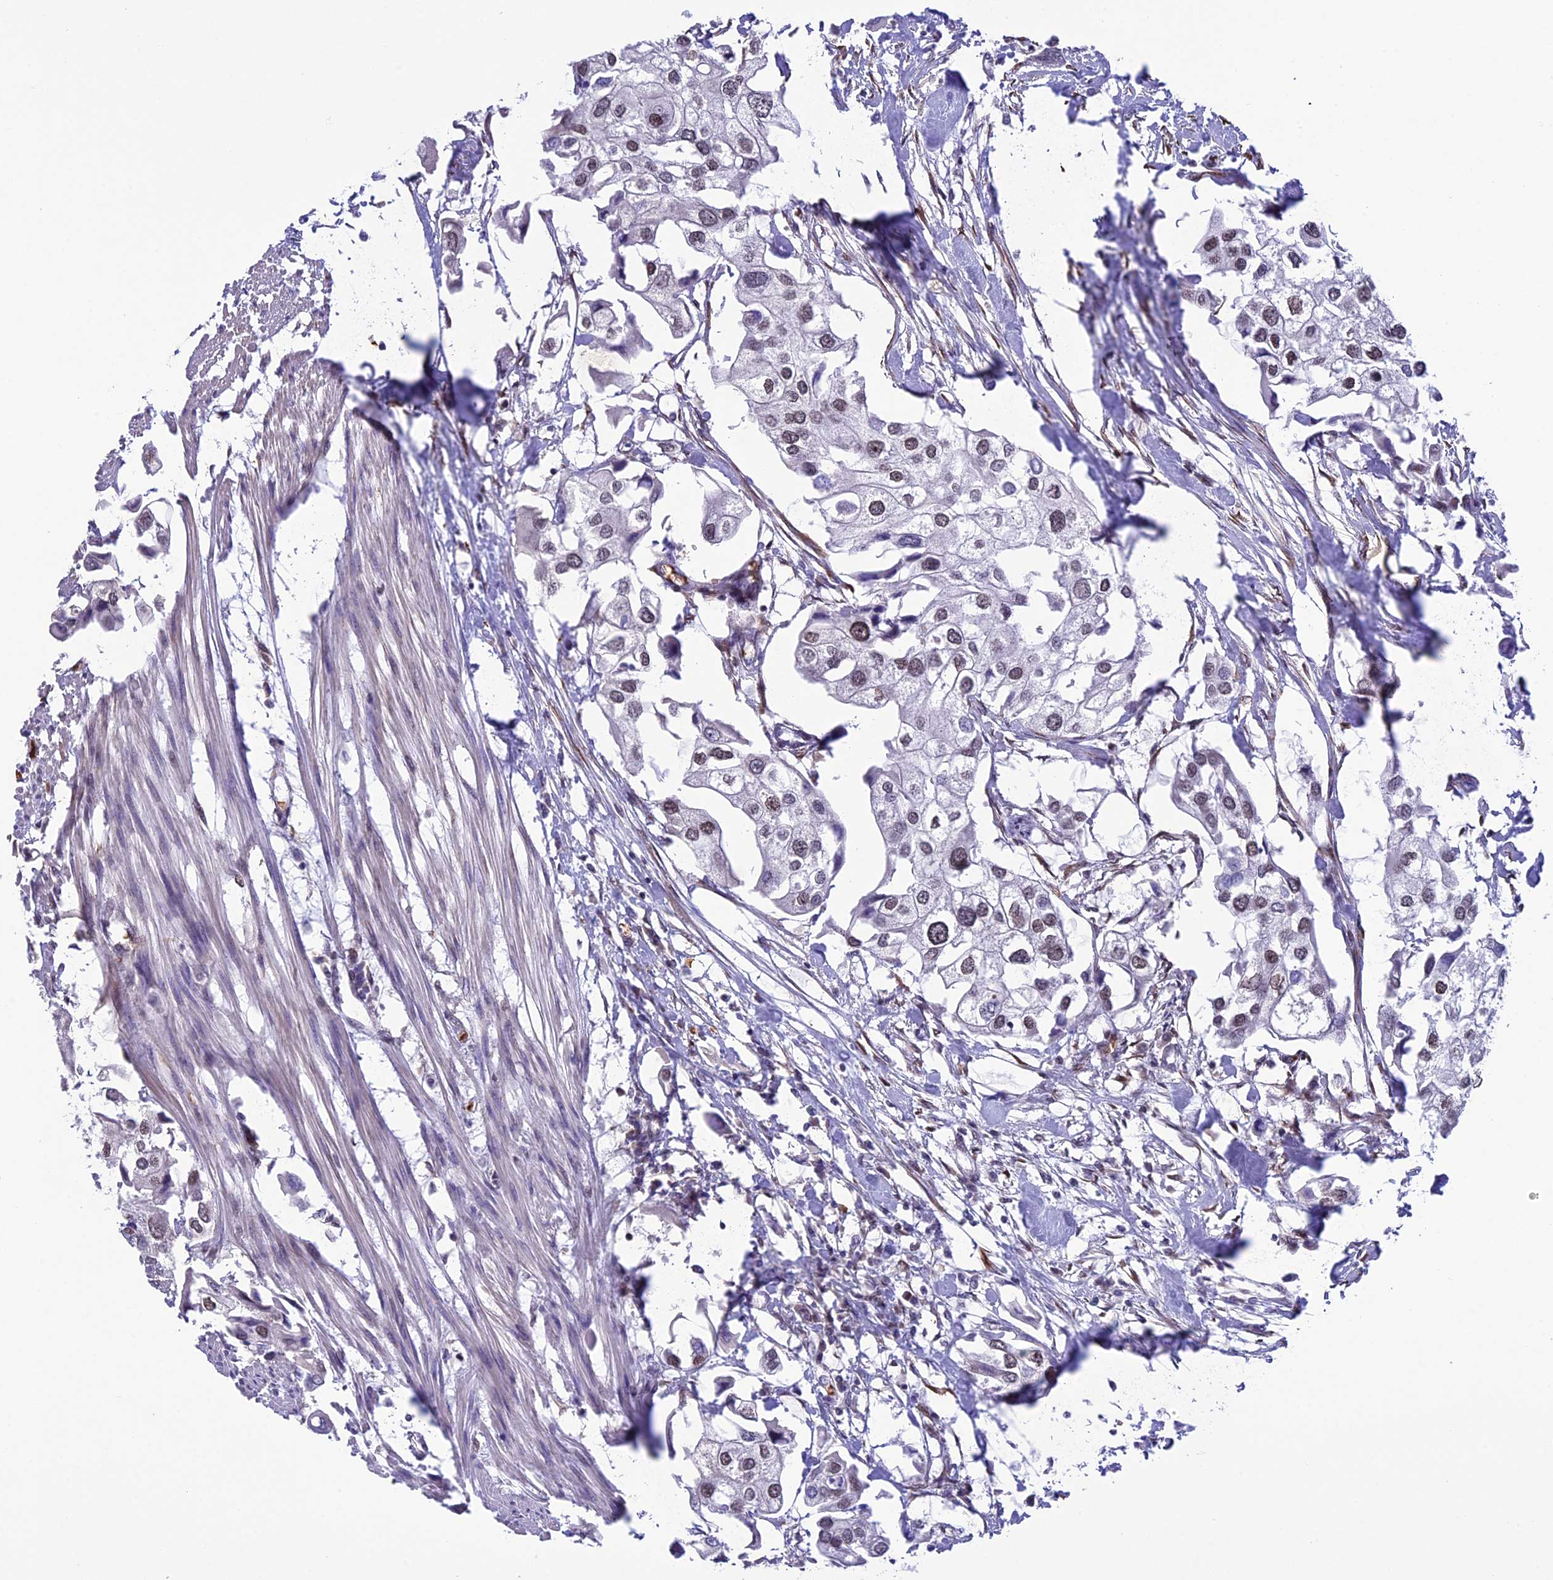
{"staining": {"intensity": "weak", "quantity": ">75%", "location": "nuclear"}, "tissue": "urothelial cancer", "cell_type": "Tumor cells", "image_type": "cancer", "snomed": [{"axis": "morphology", "description": "Urothelial carcinoma, High grade"}, {"axis": "topography", "description": "Urinary bladder"}], "caption": "A micrograph of human high-grade urothelial carcinoma stained for a protein demonstrates weak nuclear brown staining in tumor cells.", "gene": "MPHOSPH8", "patient": {"sex": "male", "age": 64}}